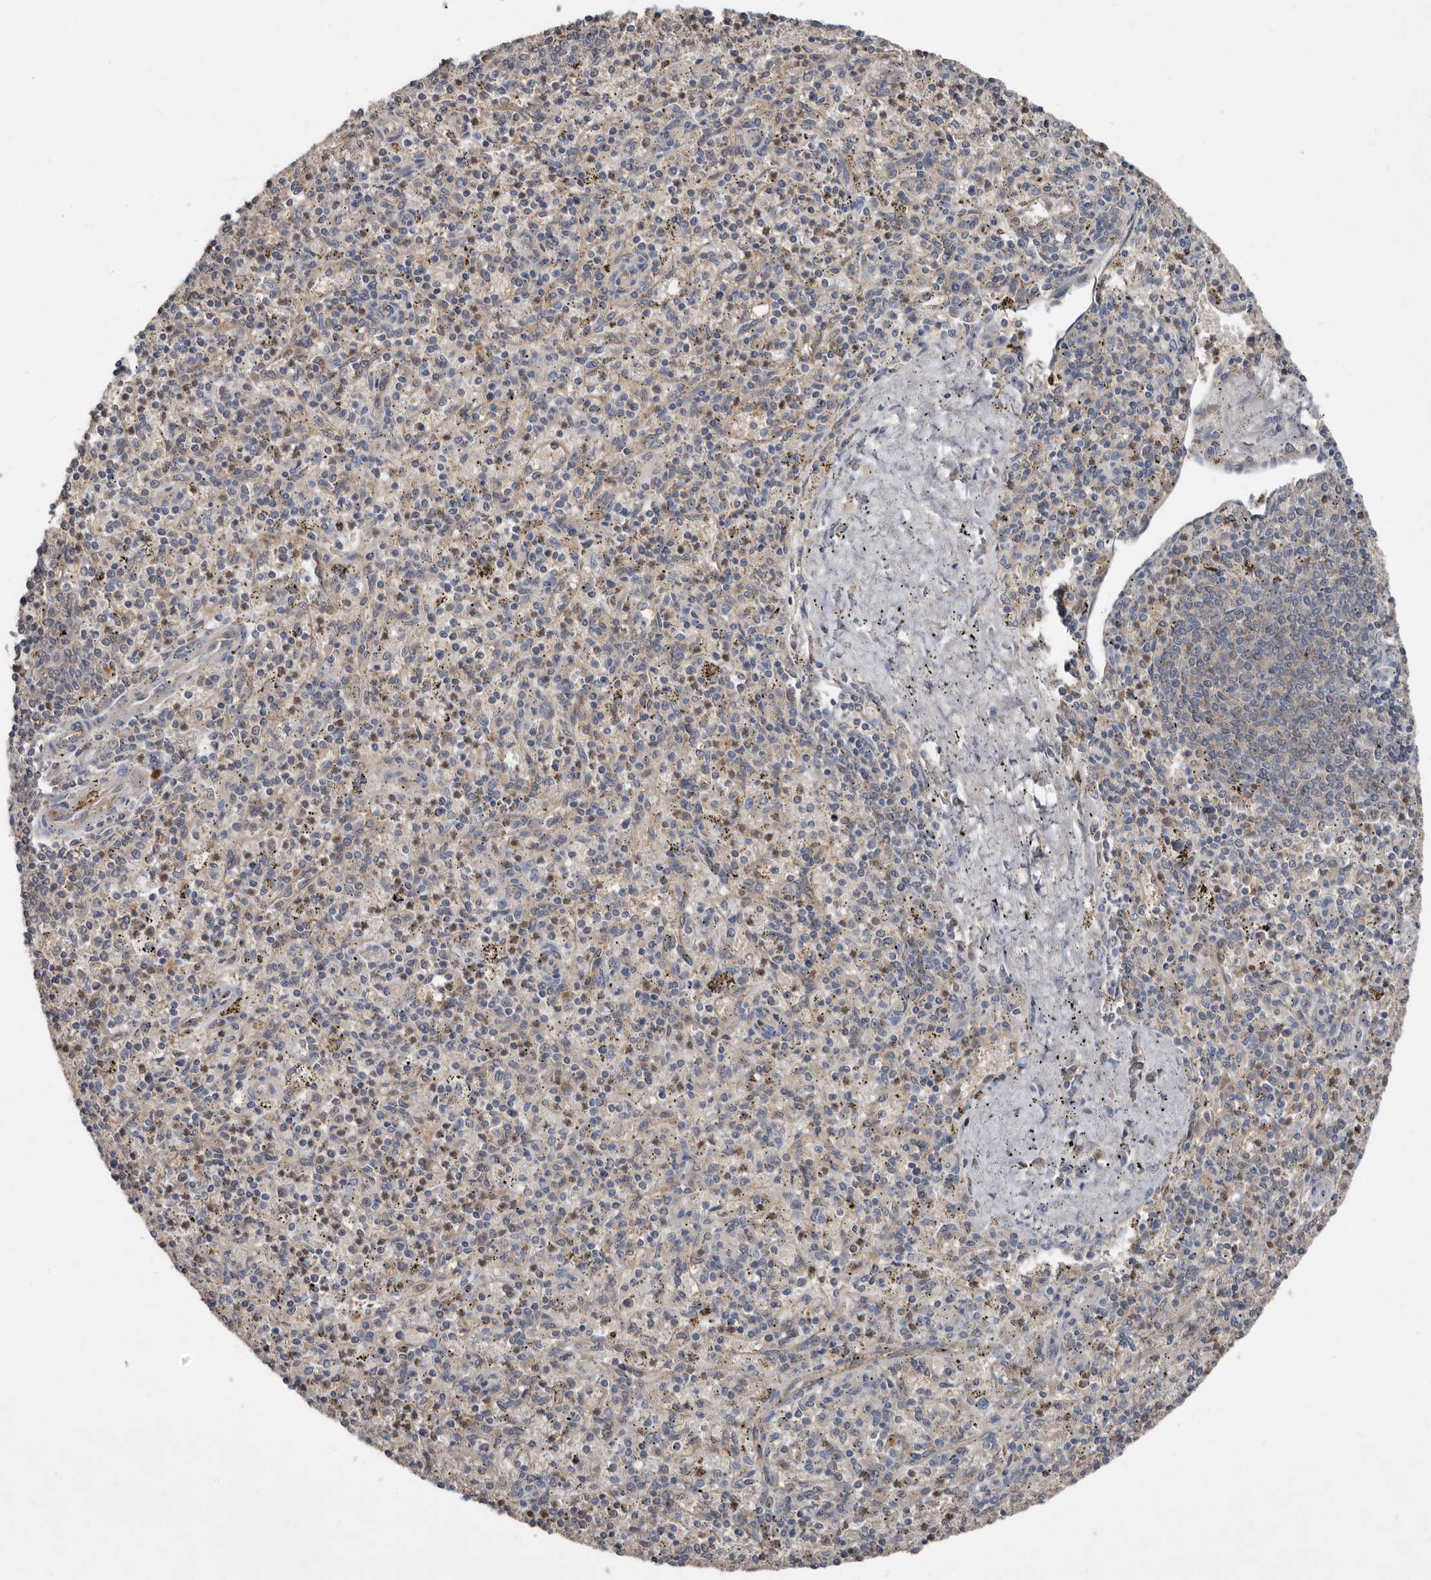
{"staining": {"intensity": "weak", "quantity": "25%-75%", "location": "cytoplasmic/membranous"}, "tissue": "spleen", "cell_type": "Cells in red pulp", "image_type": "normal", "snomed": [{"axis": "morphology", "description": "Normal tissue, NOS"}, {"axis": "topography", "description": "Spleen"}], "caption": "This is an image of immunohistochemistry staining of normal spleen, which shows weak positivity in the cytoplasmic/membranous of cells in red pulp.", "gene": "RBKS", "patient": {"sex": "male", "age": 72}}